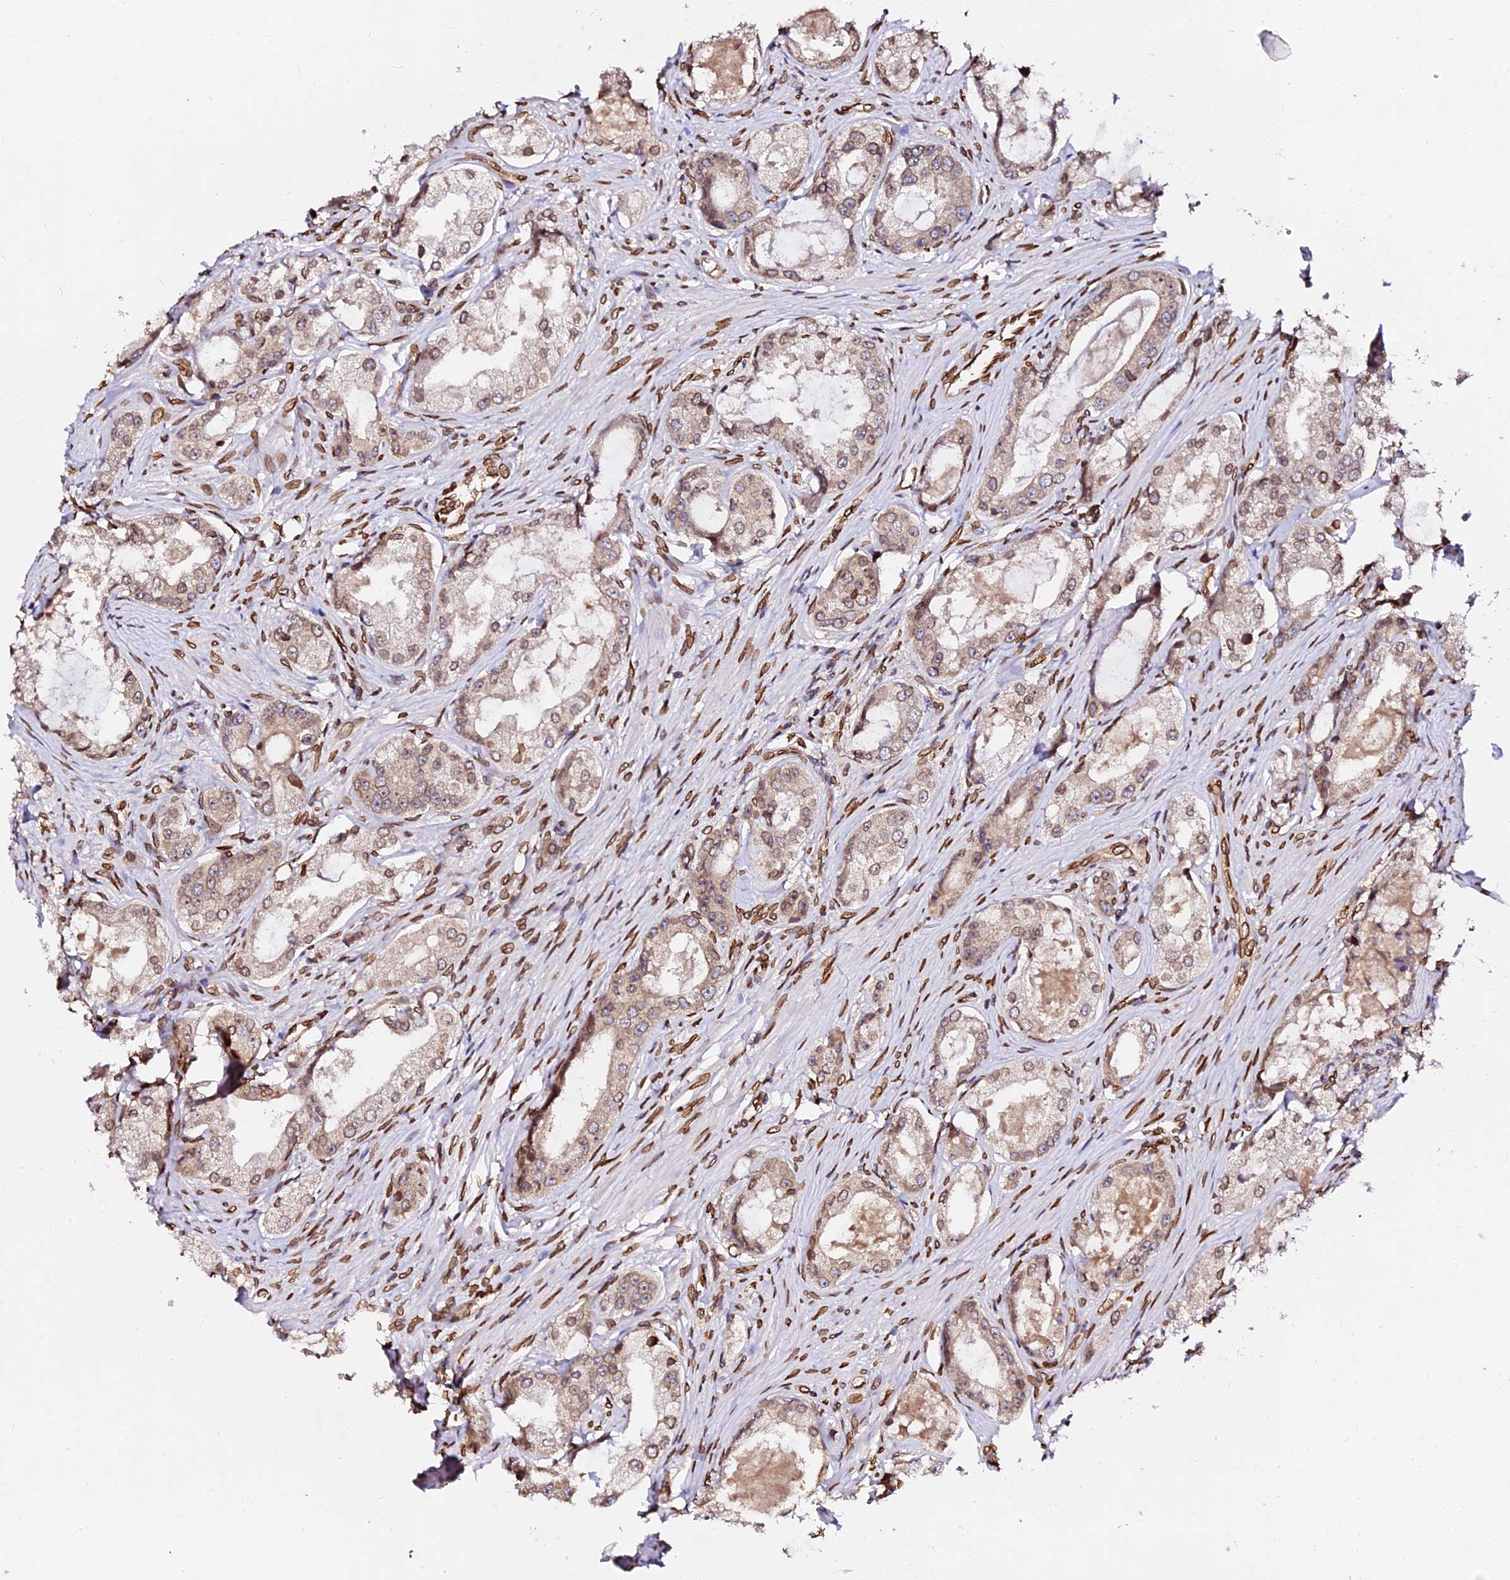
{"staining": {"intensity": "weak", "quantity": "25%-75%", "location": "cytoplasmic/membranous,nuclear"}, "tissue": "prostate cancer", "cell_type": "Tumor cells", "image_type": "cancer", "snomed": [{"axis": "morphology", "description": "Adenocarcinoma, Low grade"}, {"axis": "topography", "description": "Prostate"}], "caption": "Low-grade adenocarcinoma (prostate) stained with DAB immunohistochemistry reveals low levels of weak cytoplasmic/membranous and nuclear expression in about 25%-75% of tumor cells. (brown staining indicates protein expression, while blue staining denotes nuclei).", "gene": "ANAPC5", "patient": {"sex": "male", "age": 68}}